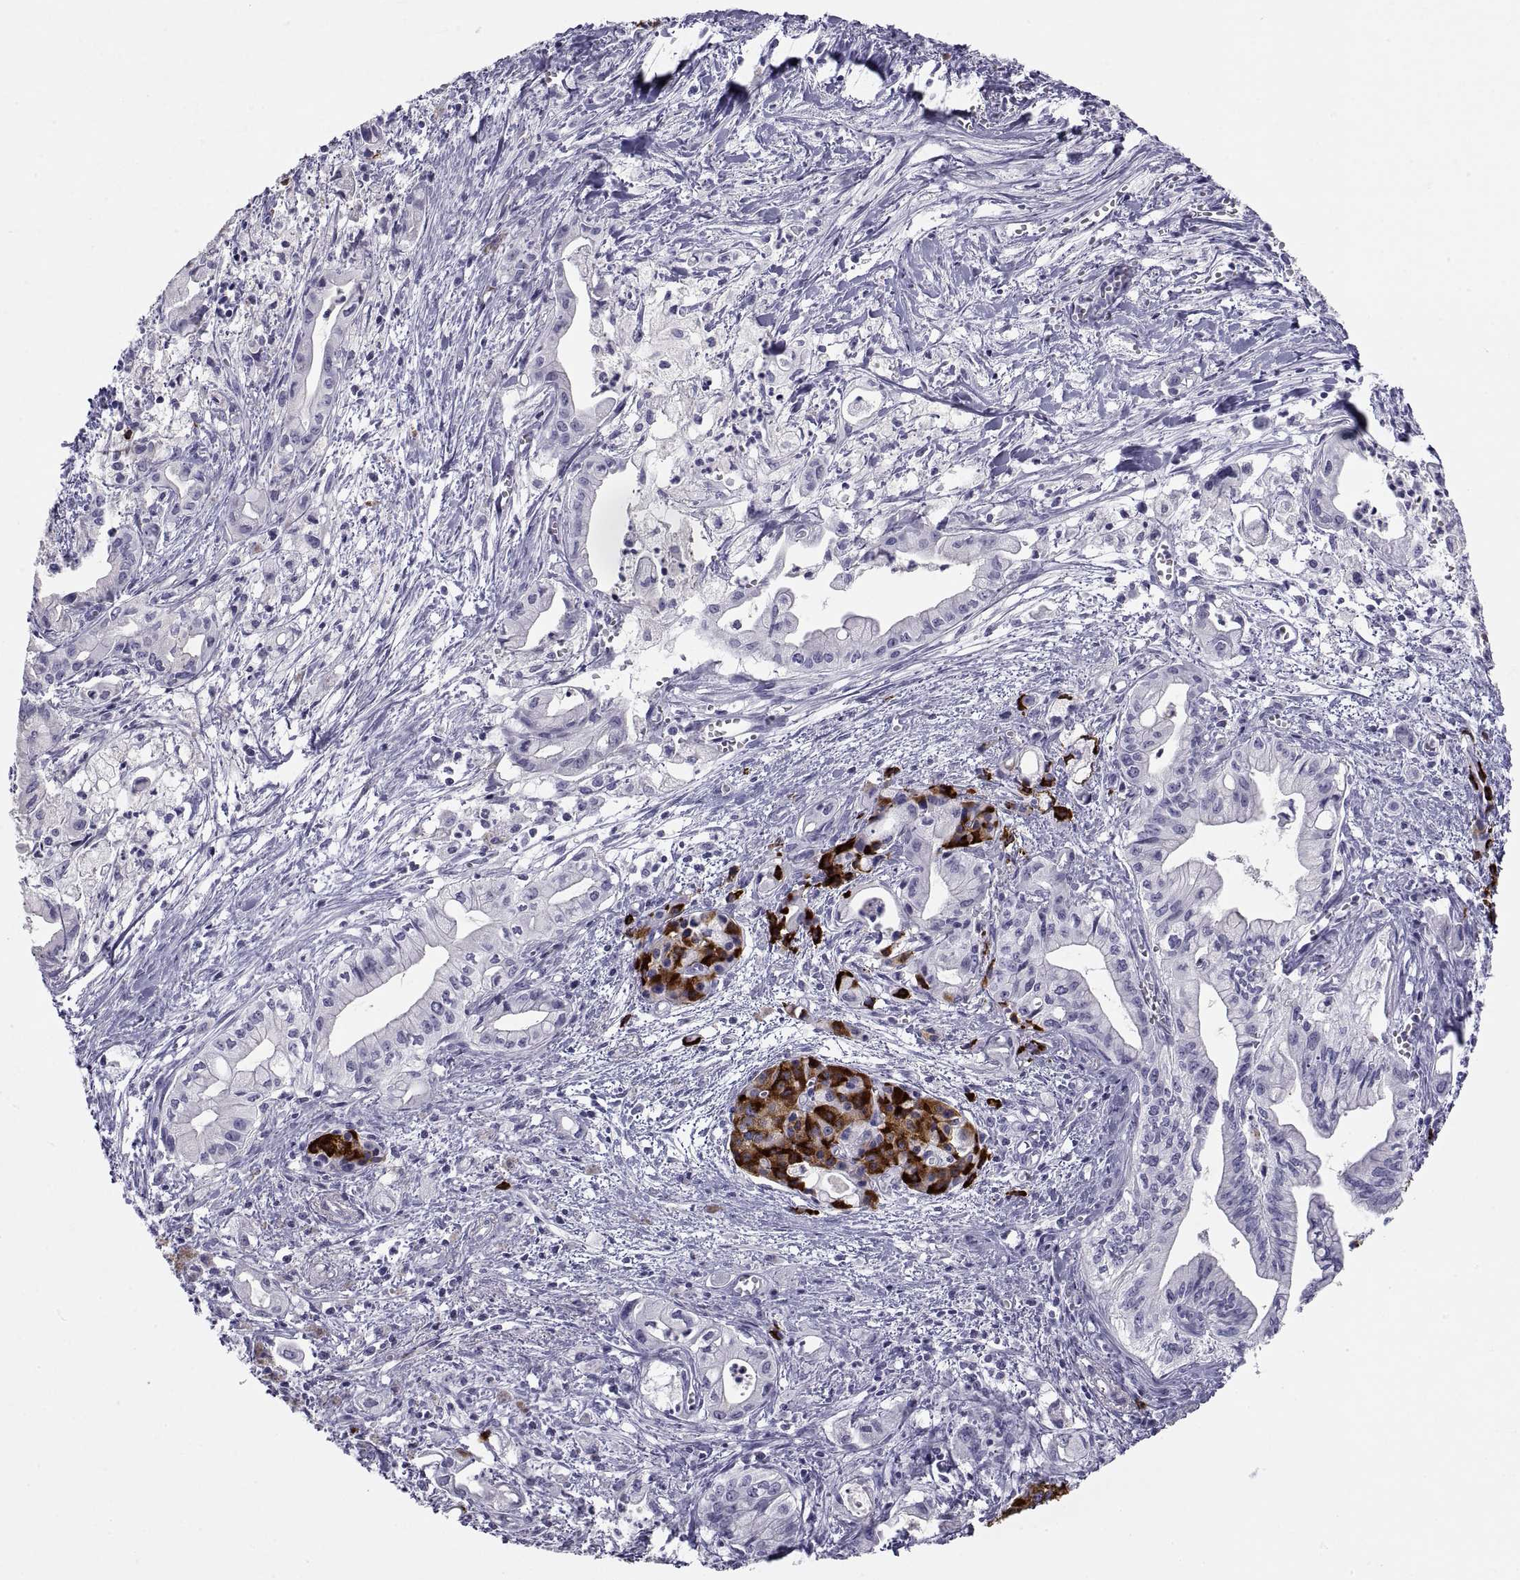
{"staining": {"intensity": "negative", "quantity": "none", "location": "none"}, "tissue": "pancreatic cancer", "cell_type": "Tumor cells", "image_type": "cancer", "snomed": [{"axis": "morphology", "description": "Adenocarcinoma, NOS"}, {"axis": "topography", "description": "Pancreas"}], "caption": "Immunohistochemical staining of pancreatic adenocarcinoma reveals no significant positivity in tumor cells.", "gene": "NPTX2", "patient": {"sex": "male", "age": 71}}